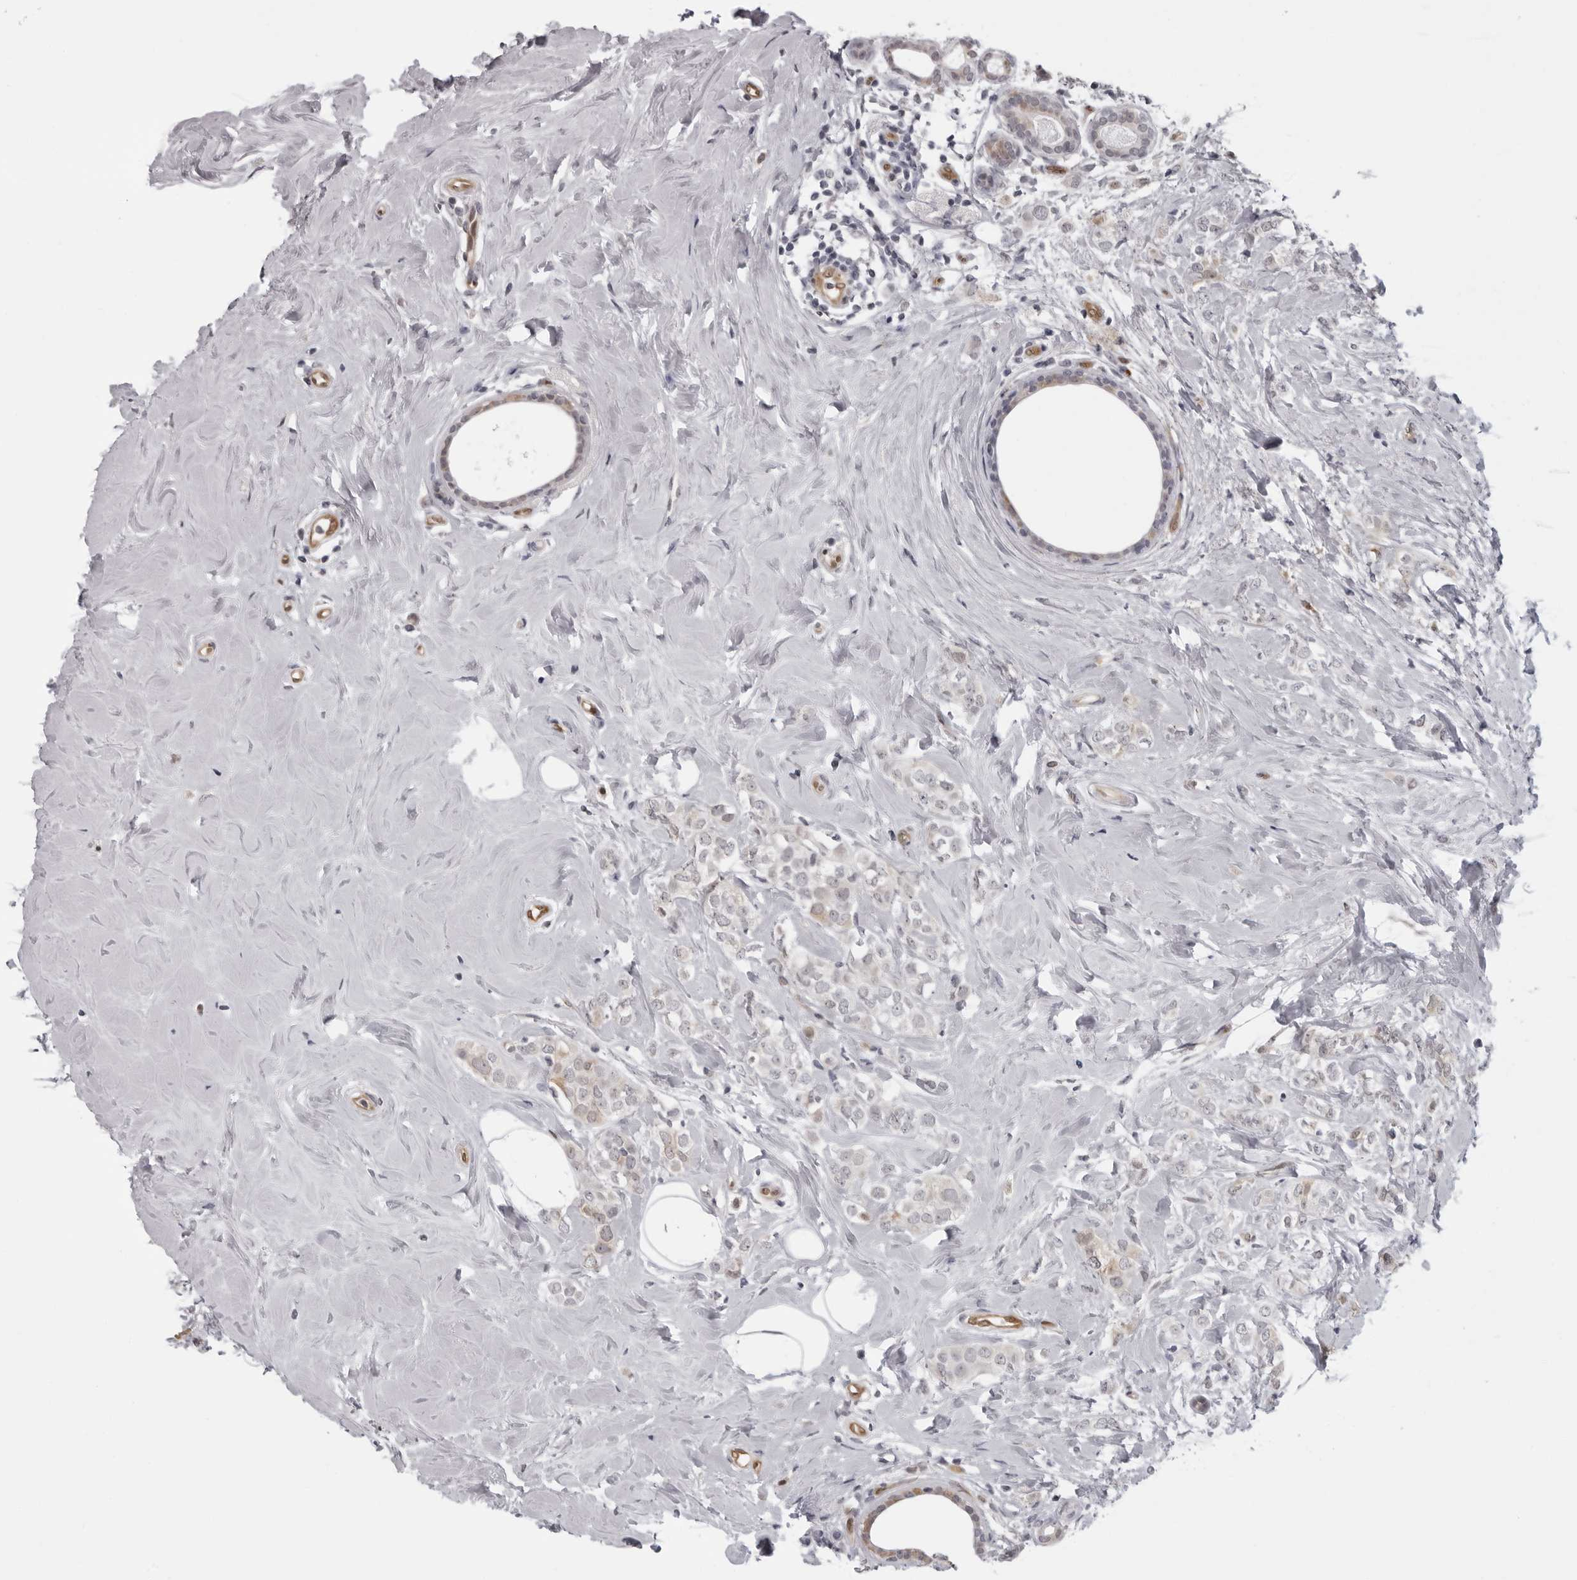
{"staining": {"intensity": "weak", "quantity": "<25%", "location": "cytoplasmic/membranous"}, "tissue": "breast cancer", "cell_type": "Tumor cells", "image_type": "cancer", "snomed": [{"axis": "morphology", "description": "Lobular carcinoma"}, {"axis": "topography", "description": "Breast"}], "caption": "The IHC image has no significant positivity in tumor cells of breast cancer tissue.", "gene": "MAPK12", "patient": {"sex": "female", "age": 47}}